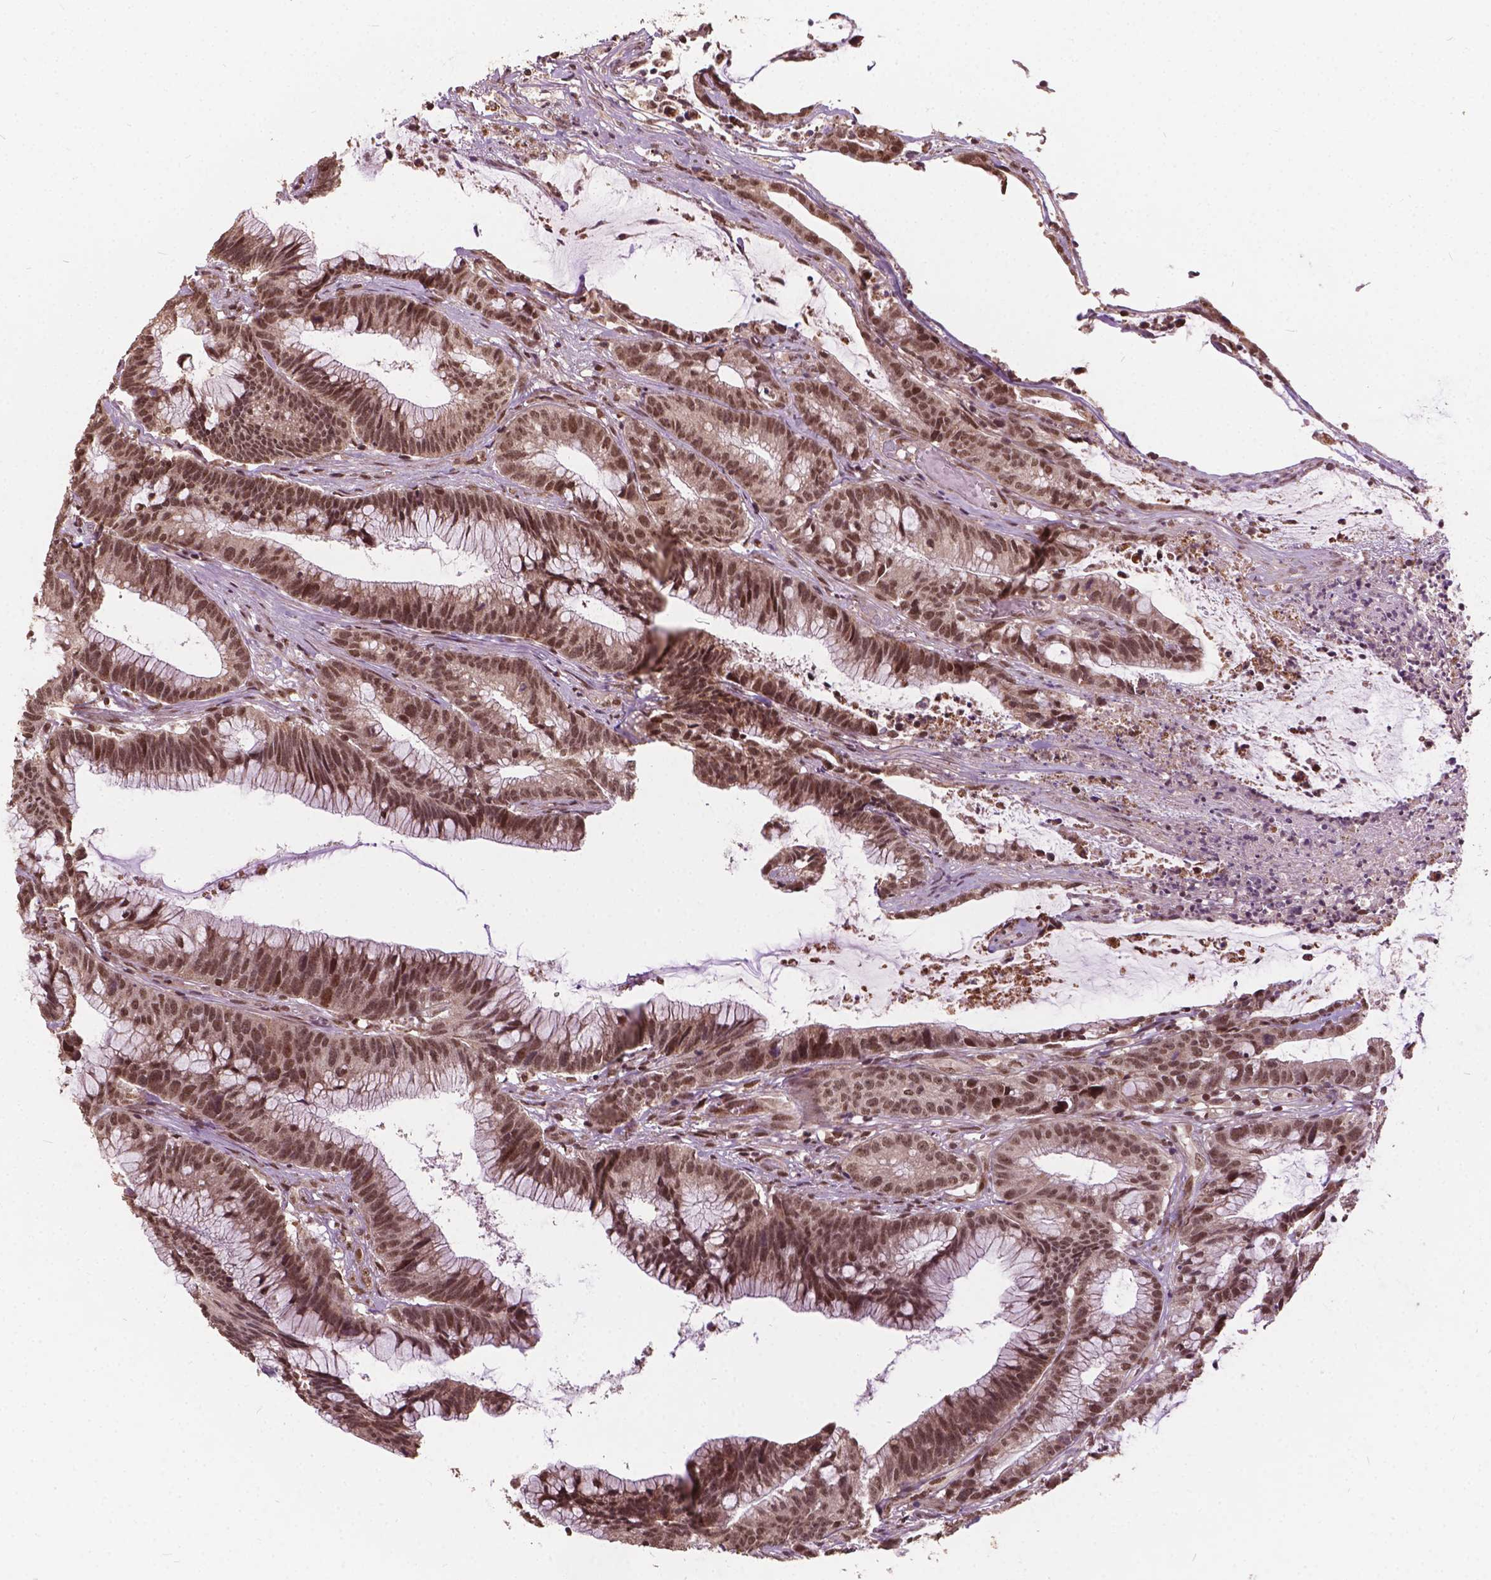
{"staining": {"intensity": "moderate", "quantity": ">75%", "location": "cytoplasmic/membranous,nuclear"}, "tissue": "colorectal cancer", "cell_type": "Tumor cells", "image_type": "cancer", "snomed": [{"axis": "morphology", "description": "Adenocarcinoma, NOS"}, {"axis": "topography", "description": "Colon"}], "caption": "High-power microscopy captured an immunohistochemistry (IHC) image of colorectal cancer (adenocarcinoma), revealing moderate cytoplasmic/membranous and nuclear expression in approximately >75% of tumor cells. The staining was performed using DAB, with brown indicating positive protein expression. Nuclei are stained blue with hematoxylin.", "gene": "GPS2", "patient": {"sex": "female", "age": 78}}